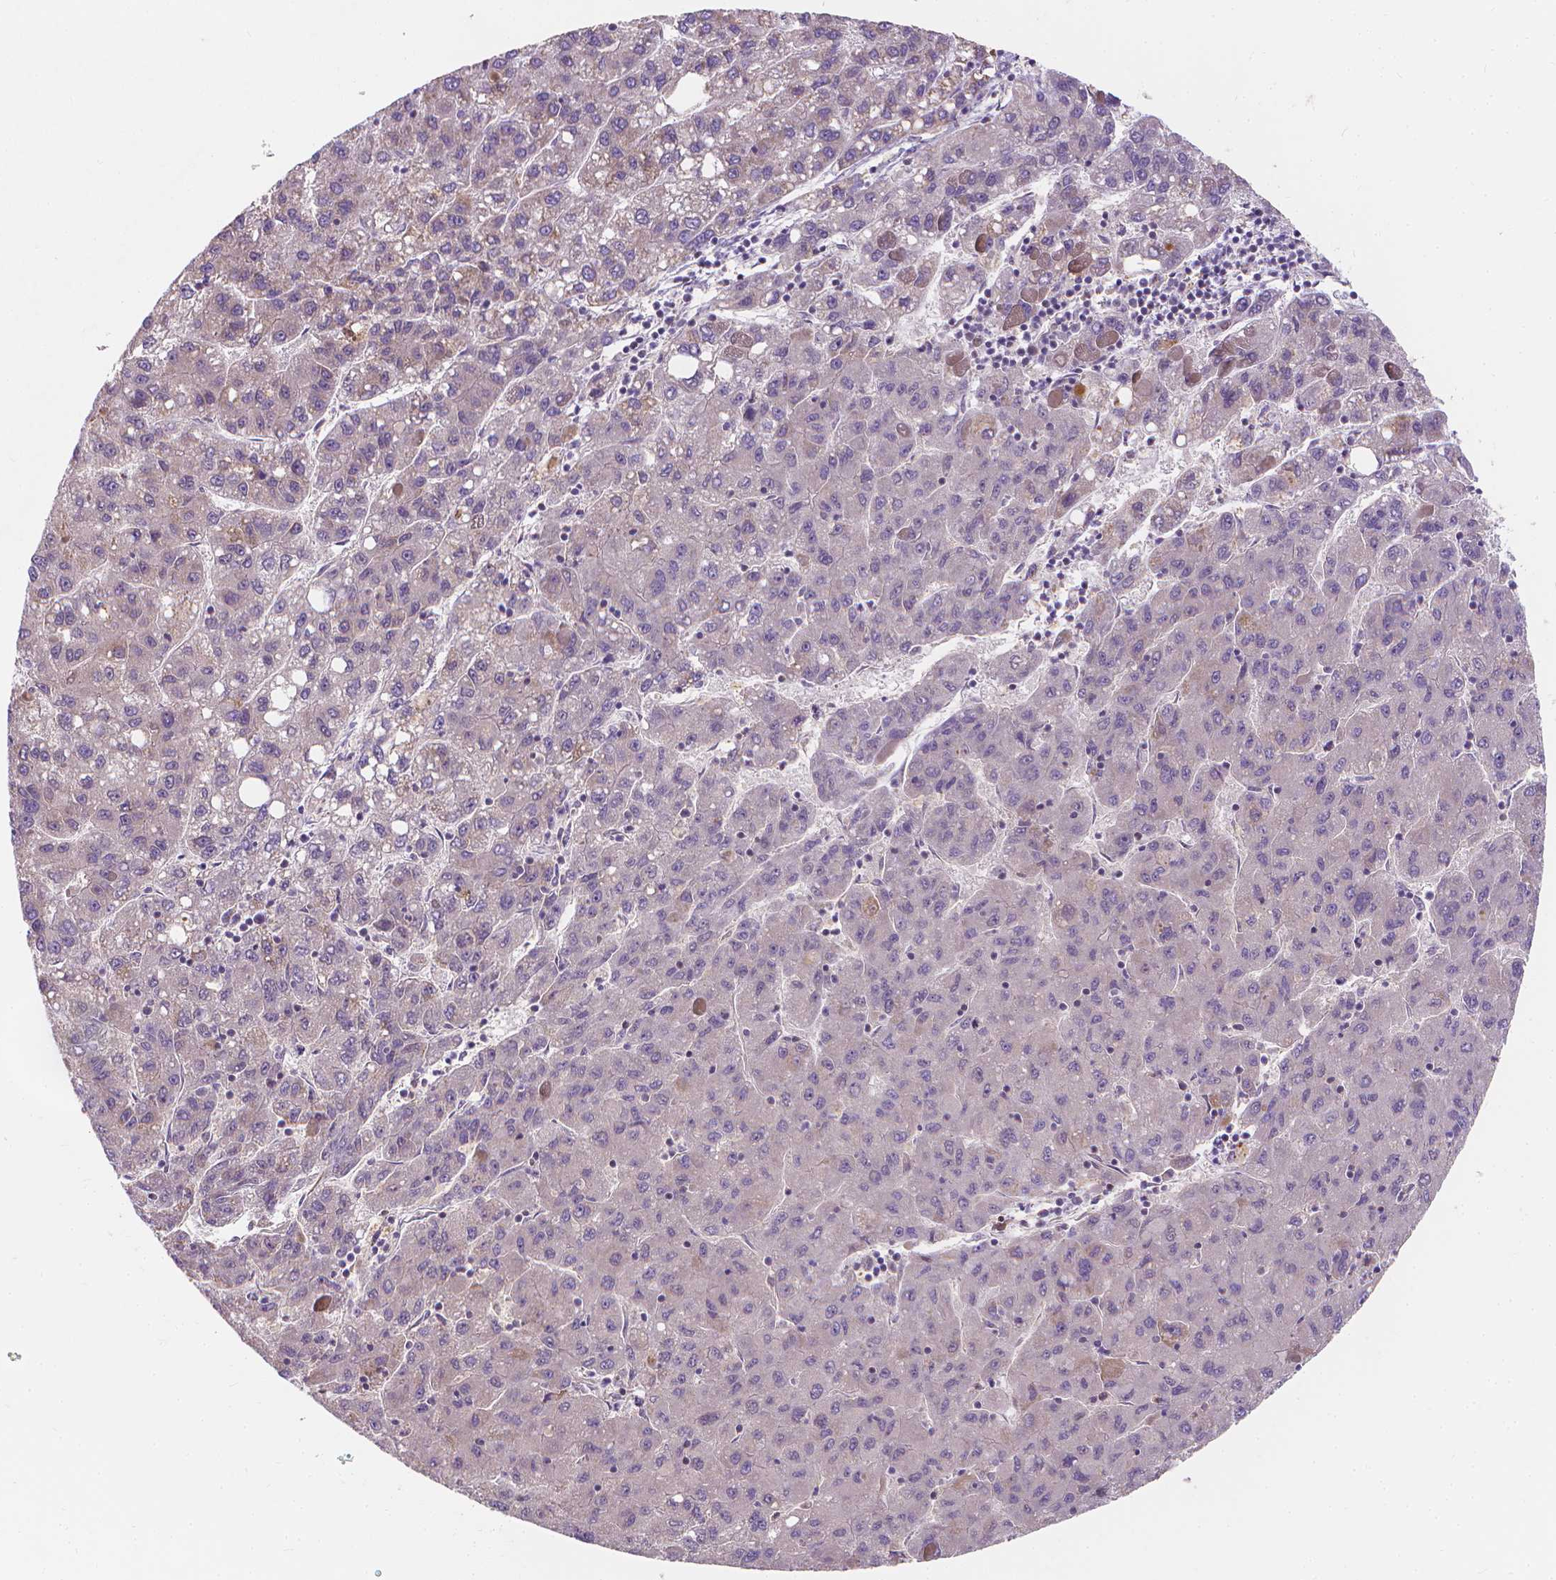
{"staining": {"intensity": "negative", "quantity": "none", "location": "none"}, "tissue": "liver cancer", "cell_type": "Tumor cells", "image_type": "cancer", "snomed": [{"axis": "morphology", "description": "Carcinoma, Hepatocellular, NOS"}, {"axis": "topography", "description": "Liver"}], "caption": "Immunohistochemistry image of neoplastic tissue: hepatocellular carcinoma (liver) stained with DAB (3,3'-diaminobenzidine) exhibits no significant protein expression in tumor cells. (Immunohistochemistry (ihc), brightfield microscopy, high magnification).", "gene": "SNCAIP", "patient": {"sex": "female", "age": 82}}